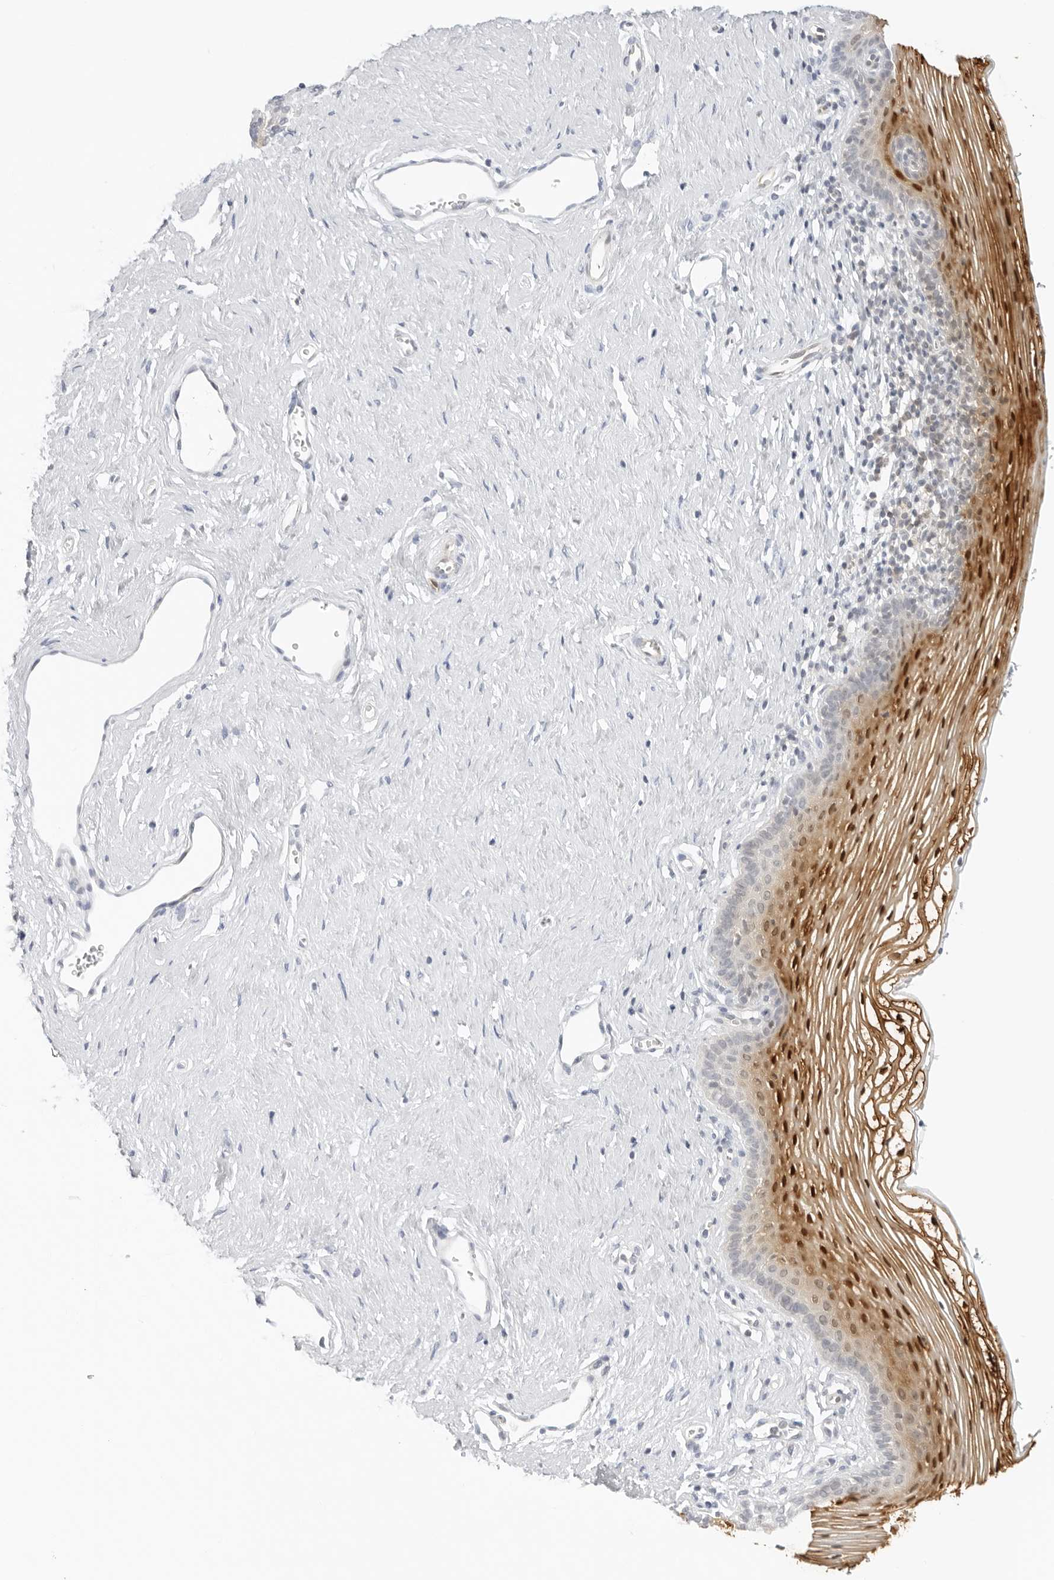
{"staining": {"intensity": "strong", "quantity": ">75%", "location": "cytoplasmic/membranous,nuclear"}, "tissue": "vagina", "cell_type": "Squamous epithelial cells", "image_type": "normal", "snomed": [{"axis": "morphology", "description": "Normal tissue, NOS"}, {"axis": "topography", "description": "Vagina"}], "caption": "Immunohistochemical staining of normal vagina demonstrates >75% levels of strong cytoplasmic/membranous,nuclear protein staining in about >75% of squamous epithelial cells.", "gene": "OSCP1", "patient": {"sex": "female", "age": 32}}